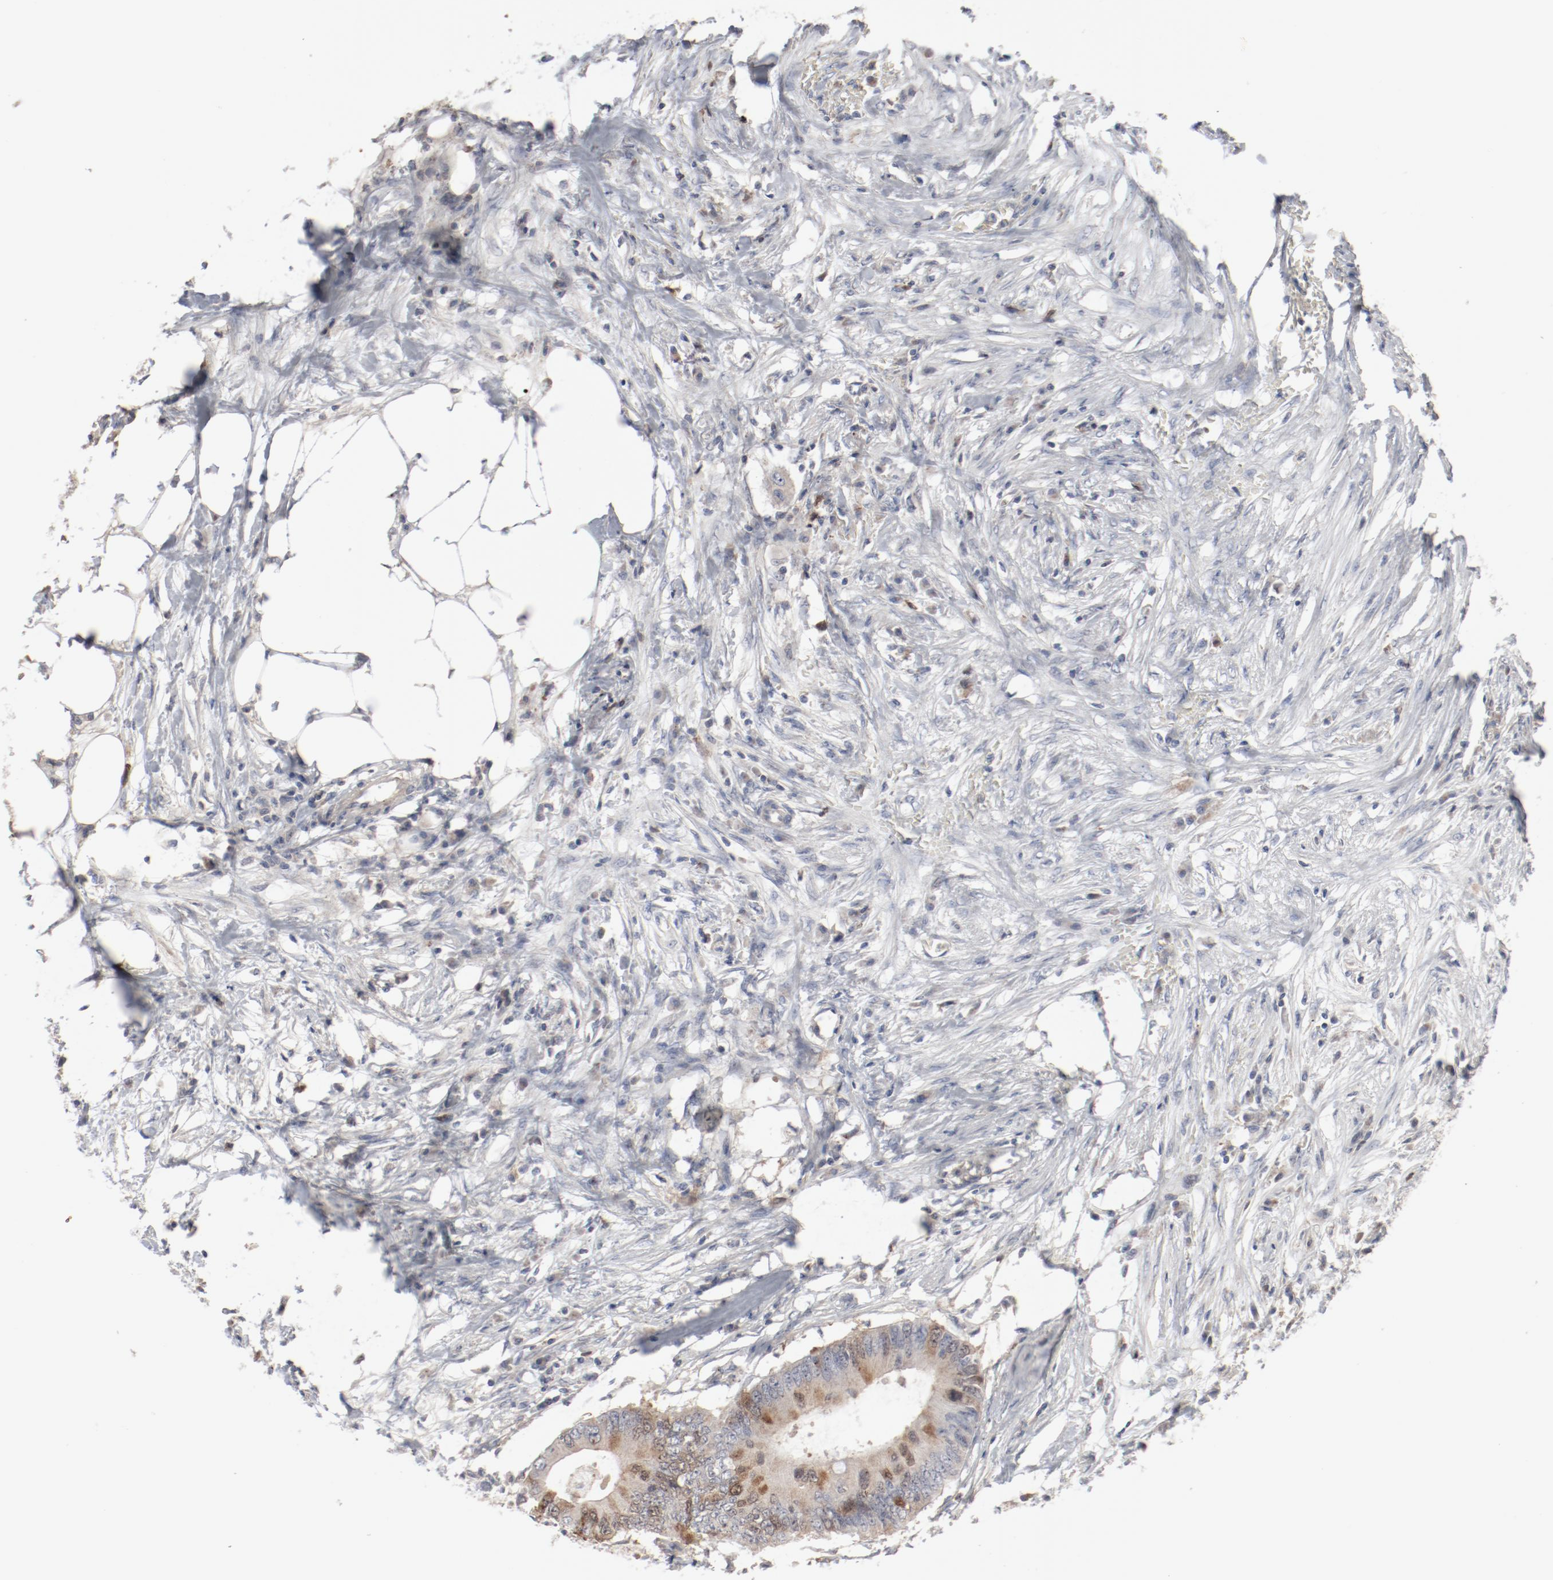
{"staining": {"intensity": "moderate", "quantity": "25%-75%", "location": "cytoplasmic/membranous,nuclear"}, "tissue": "colorectal cancer", "cell_type": "Tumor cells", "image_type": "cancer", "snomed": [{"axis": "morphology", "description": "Adenocarcinoma, NOS"}, {"axis": "topography", "description": "Colon"}], "caption": "Immunohistochemical staining of human colorectal cancer (adenocarcinoma) exhibits moderate cytoplasmic/membranous and nuclear protein expression in approximately 25%-75% of tumor cells.", "gene": "CDK1", "patient": {"sex": "male", "age": 71}}